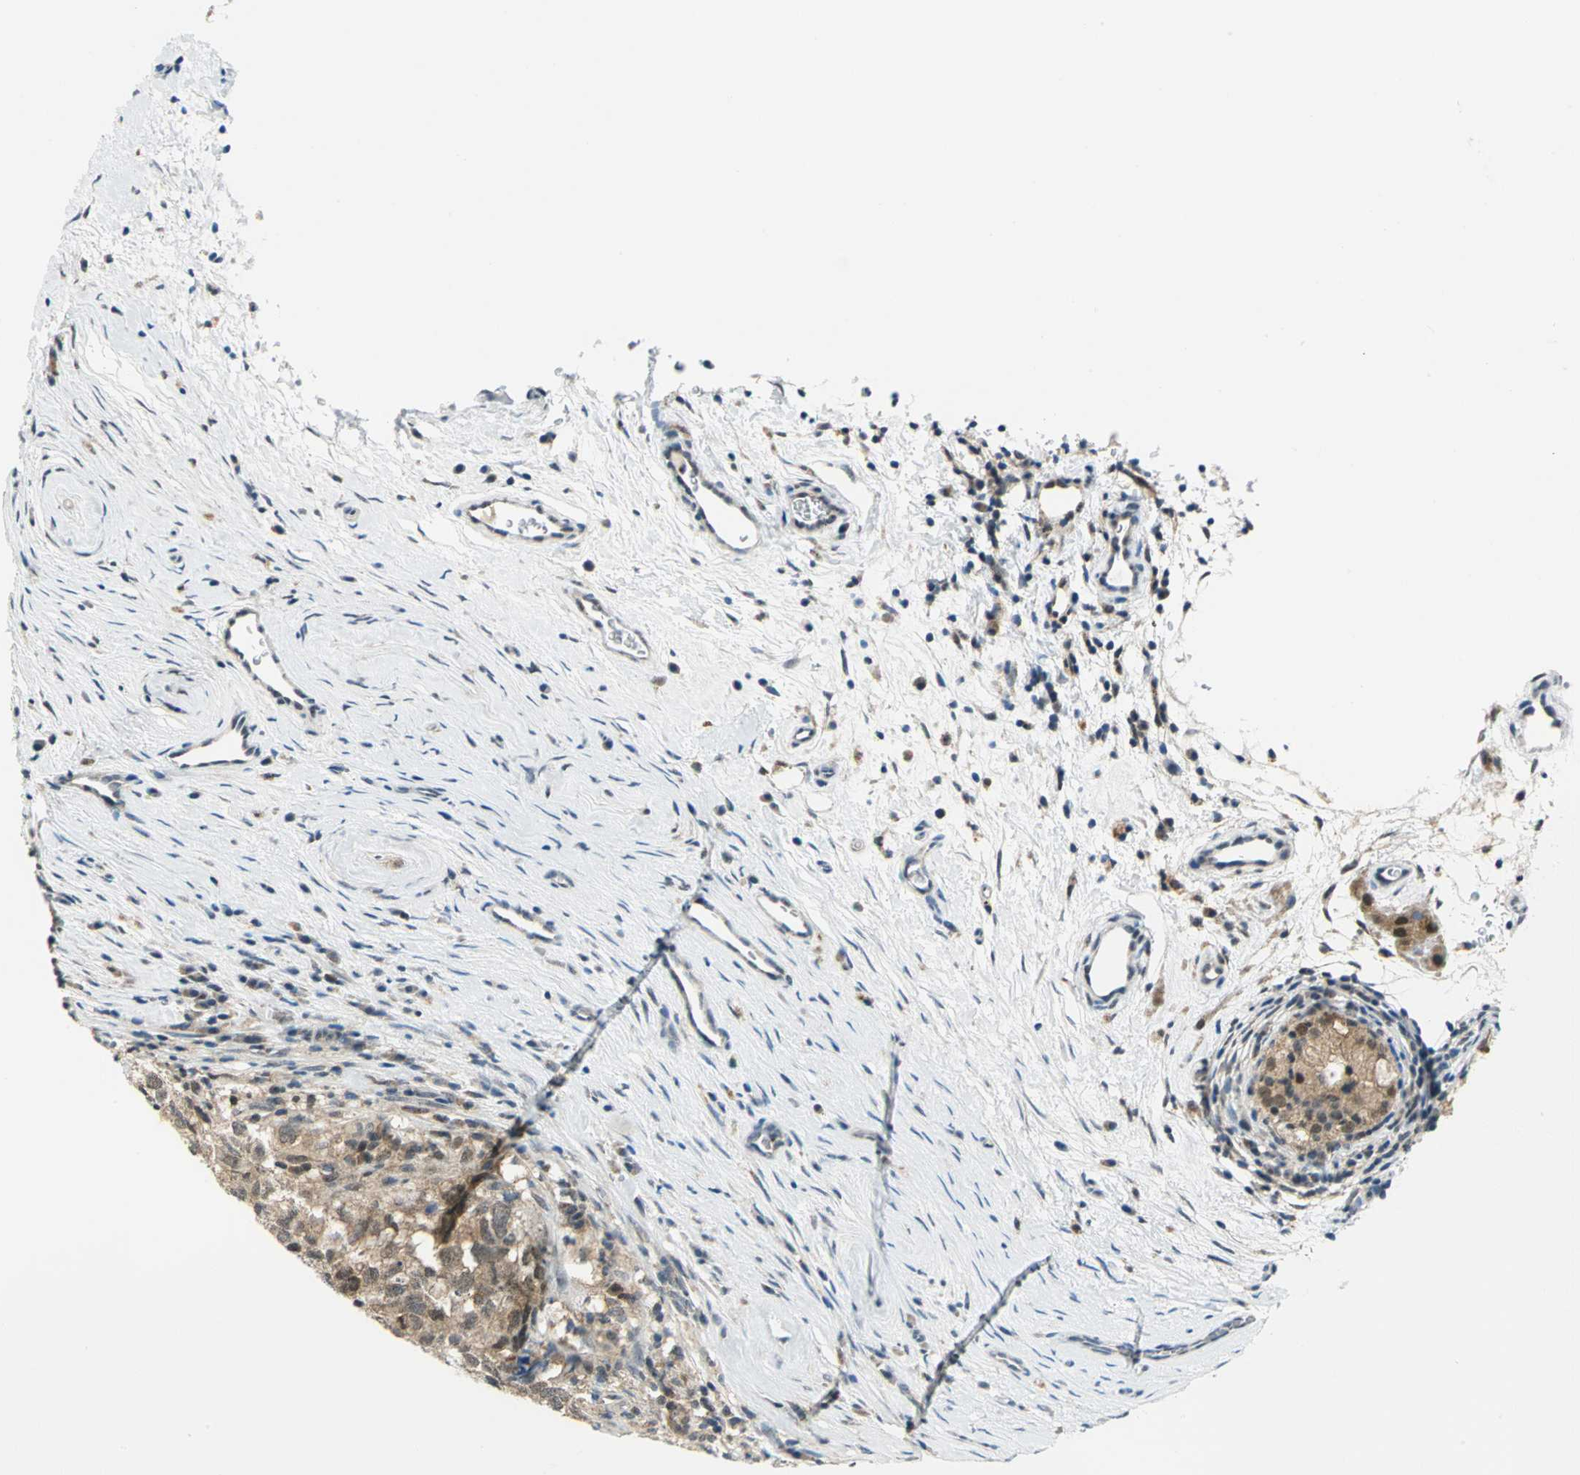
{"staining": {"intensity": "moderate", "quantity": ">75%", "location": "cytoplasmic/membranous,nuclear"}, "tissue": "testis cancer", "cell_type": "Tumor cells", "image_type": "cancer", "snomed": [{"axis": "morphology", "description": "Carcinoma, Embryonal, NOS"}, {"axis": "topography", "description": "Testis"}], "caption": "This is an image of immunohistochemistry staining of embryonal carcinoma (testis), which shows moderate staining in the cytoplasmic/membranous and nuclear of tumor cells.", "gene": "PIN1", "patient": {"sex": "male", "age": 21}}